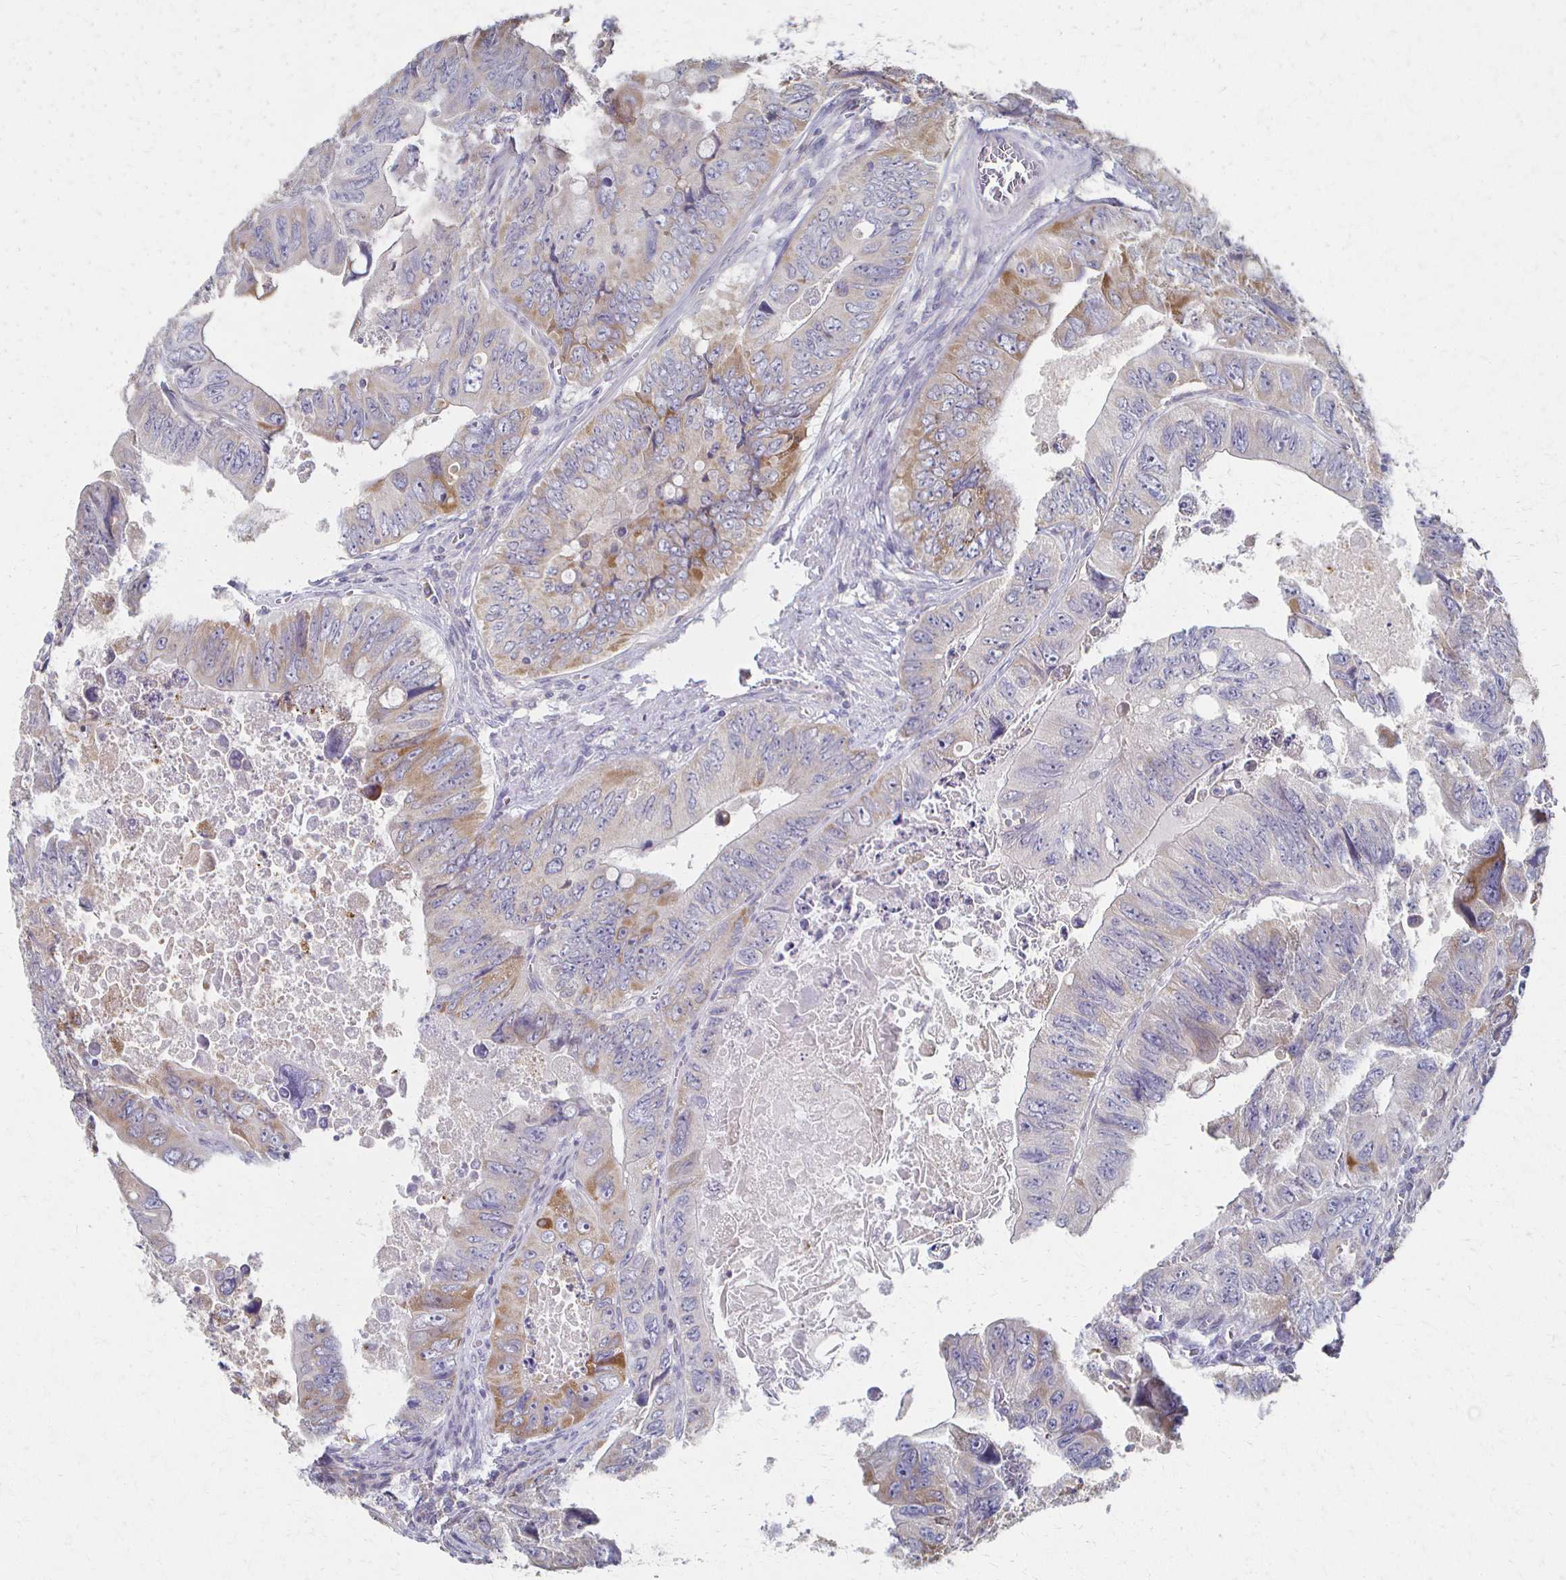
{"staining": {"intensity": "weak", "quantity": "25%-75%", "location": "cytoplasmic/membranous"}, "tissue": "colorectal cancer", "cell_type": "Tumor cells", "image_type": "cancer", "snomed": [{"axis": "morphology", "description": "Adenocarcinoma, NOS"}, {"axis": "topography", "description": "Colon"}], "caption": "Colorectal cancer (adenocarcinoma) stained for a protein exhibits weak cytoplasmic/membranous positivity in tumor cells.", "gene": "CX3CR1", "patient": {"sex": "female", "age": 84}}